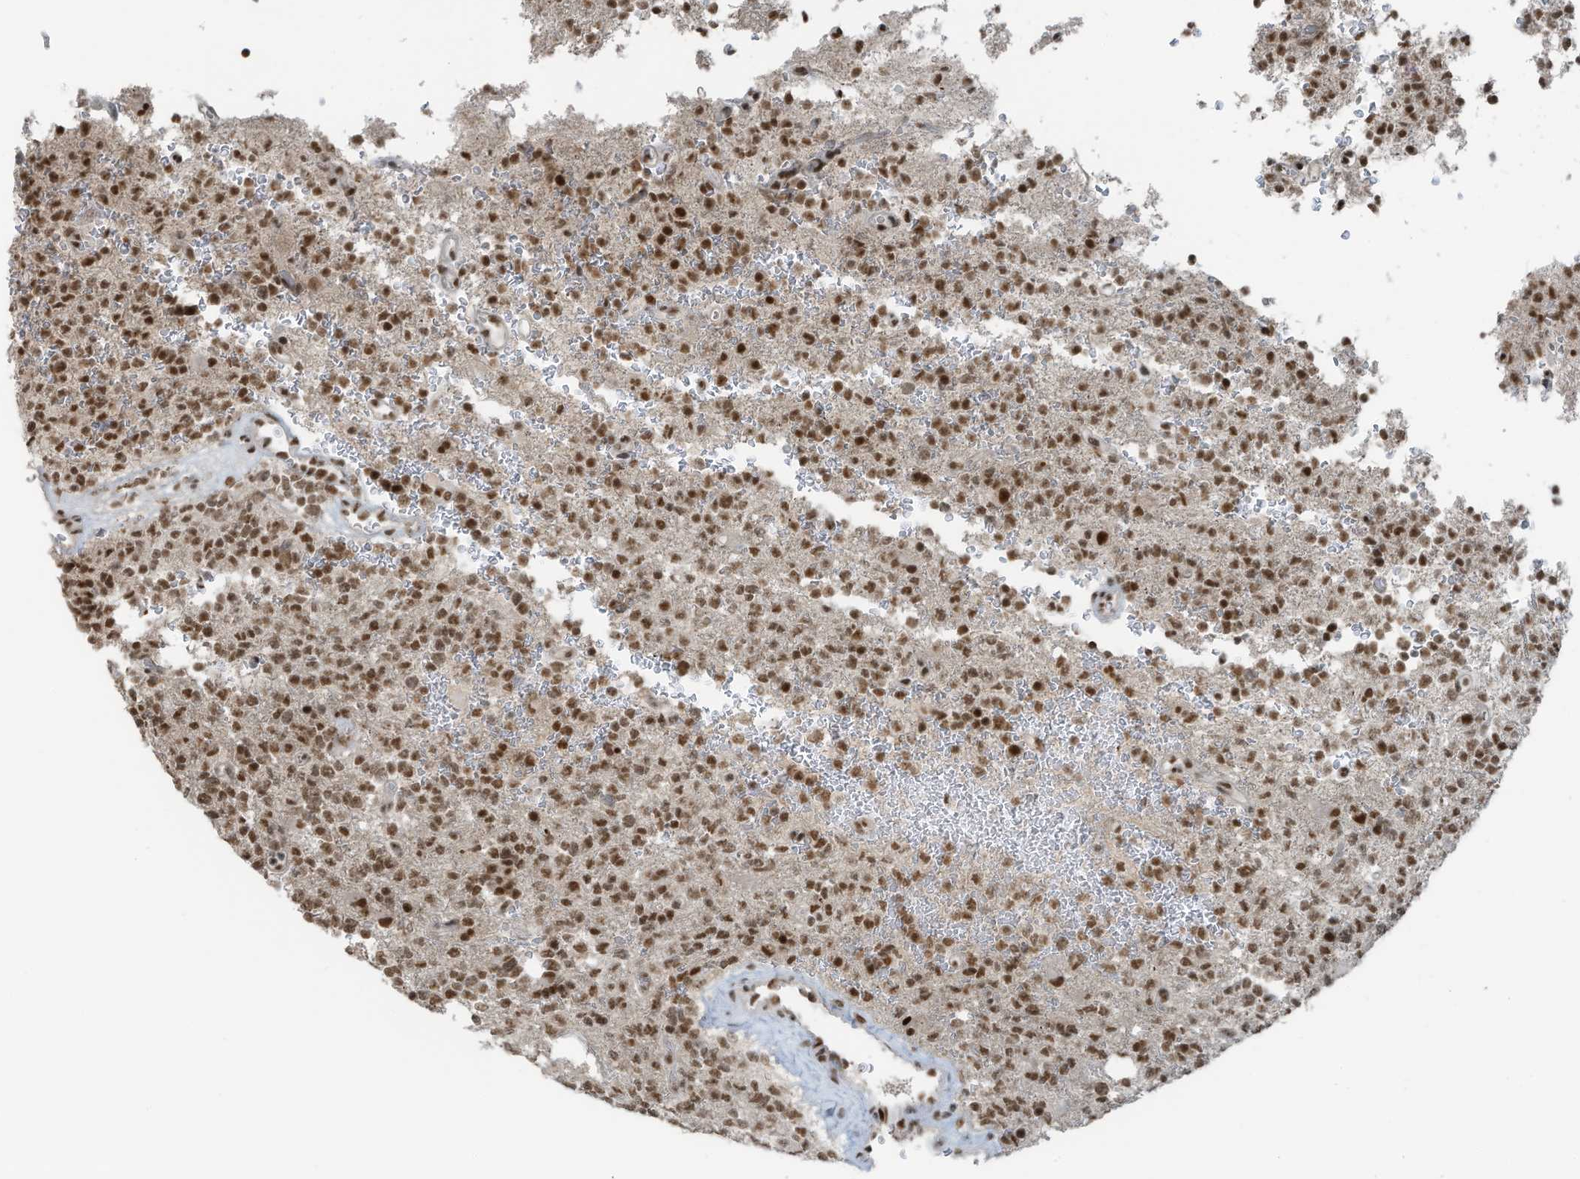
{"staining": {"intensity": "moderate", "quantity": ">75%", "location": "nuclear"}, "tissue": "glioma", "cell_type": "Tumor cells", "image_type": "cancer", "snomed": [{"axis": "morphology", "description": "Glioma, malignant, High grade"}, {"axis": "topography", "description": "Brain"}], "caption": "Immunohistochemistry (IHC) of malignant high-grade glioma reveals medium levels of moderate nuclear positivity in about >75% of tumor cells.", "gene": "WRNIP1", "patient": {"sex": "female", "age": 62}}